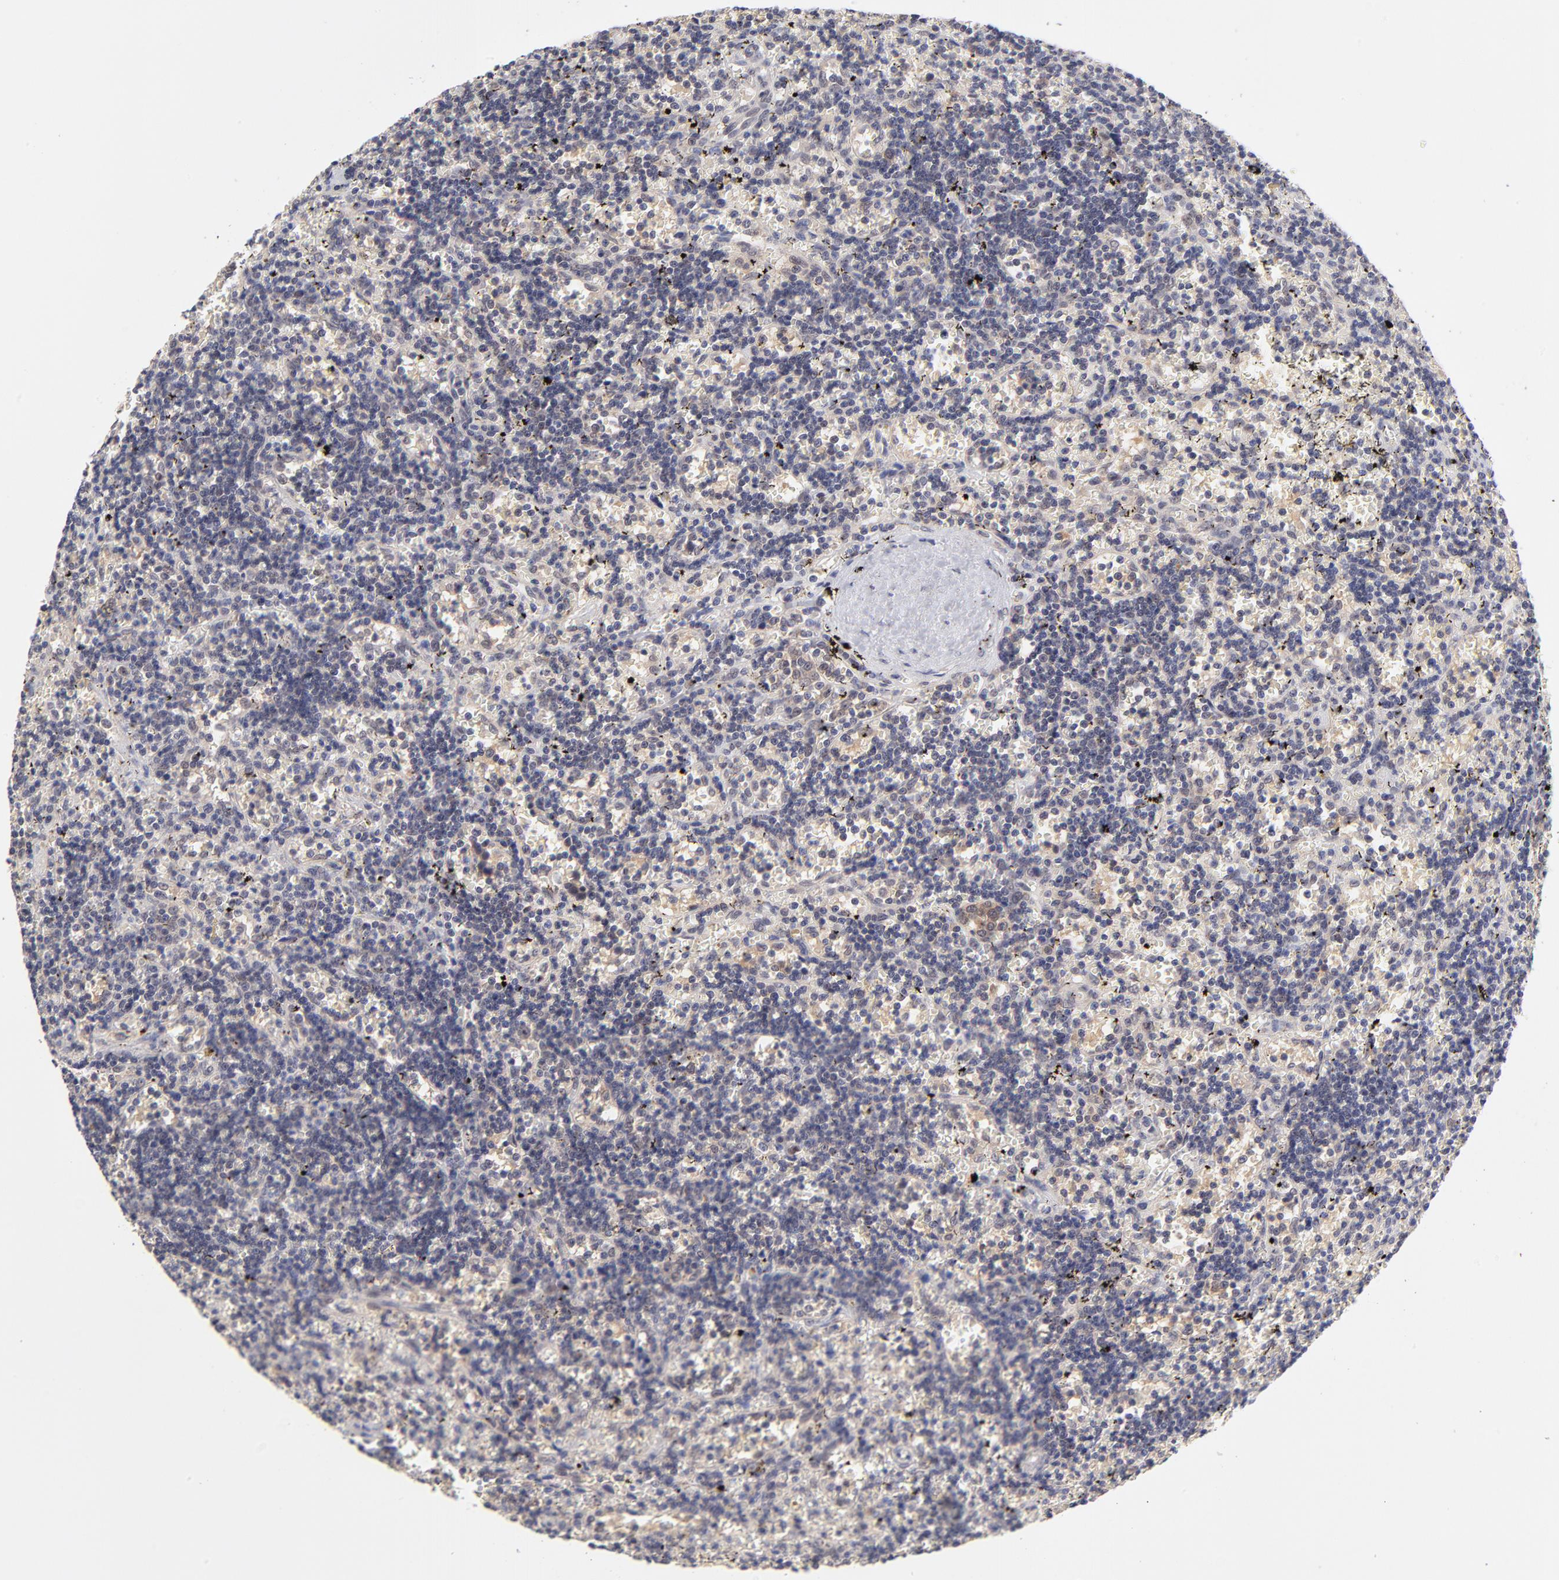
{"staining": {"intensity": "weak", "quantity": "<25%", "location": "cytoplasmic/membranous"}, "tissue": "lymphoma", "cell_type": "Tumor cells", "image_type": "cancer", "snomed": [{"axis": "morphology", "description": "Malignant lymphoma, non-Hodgkin's type, Low grade"}, {"axis": "topography", "description": "Spleen"}], "caption": "IHC photomicrograph of neoplastic tissue: lymphoma stained with DAB (3,3'-diaminobenzidine) exhibits no significant protein expression in tumor cells.", "gene": "UBE2E3", "patient": {"sex": "male", "age": 60}}